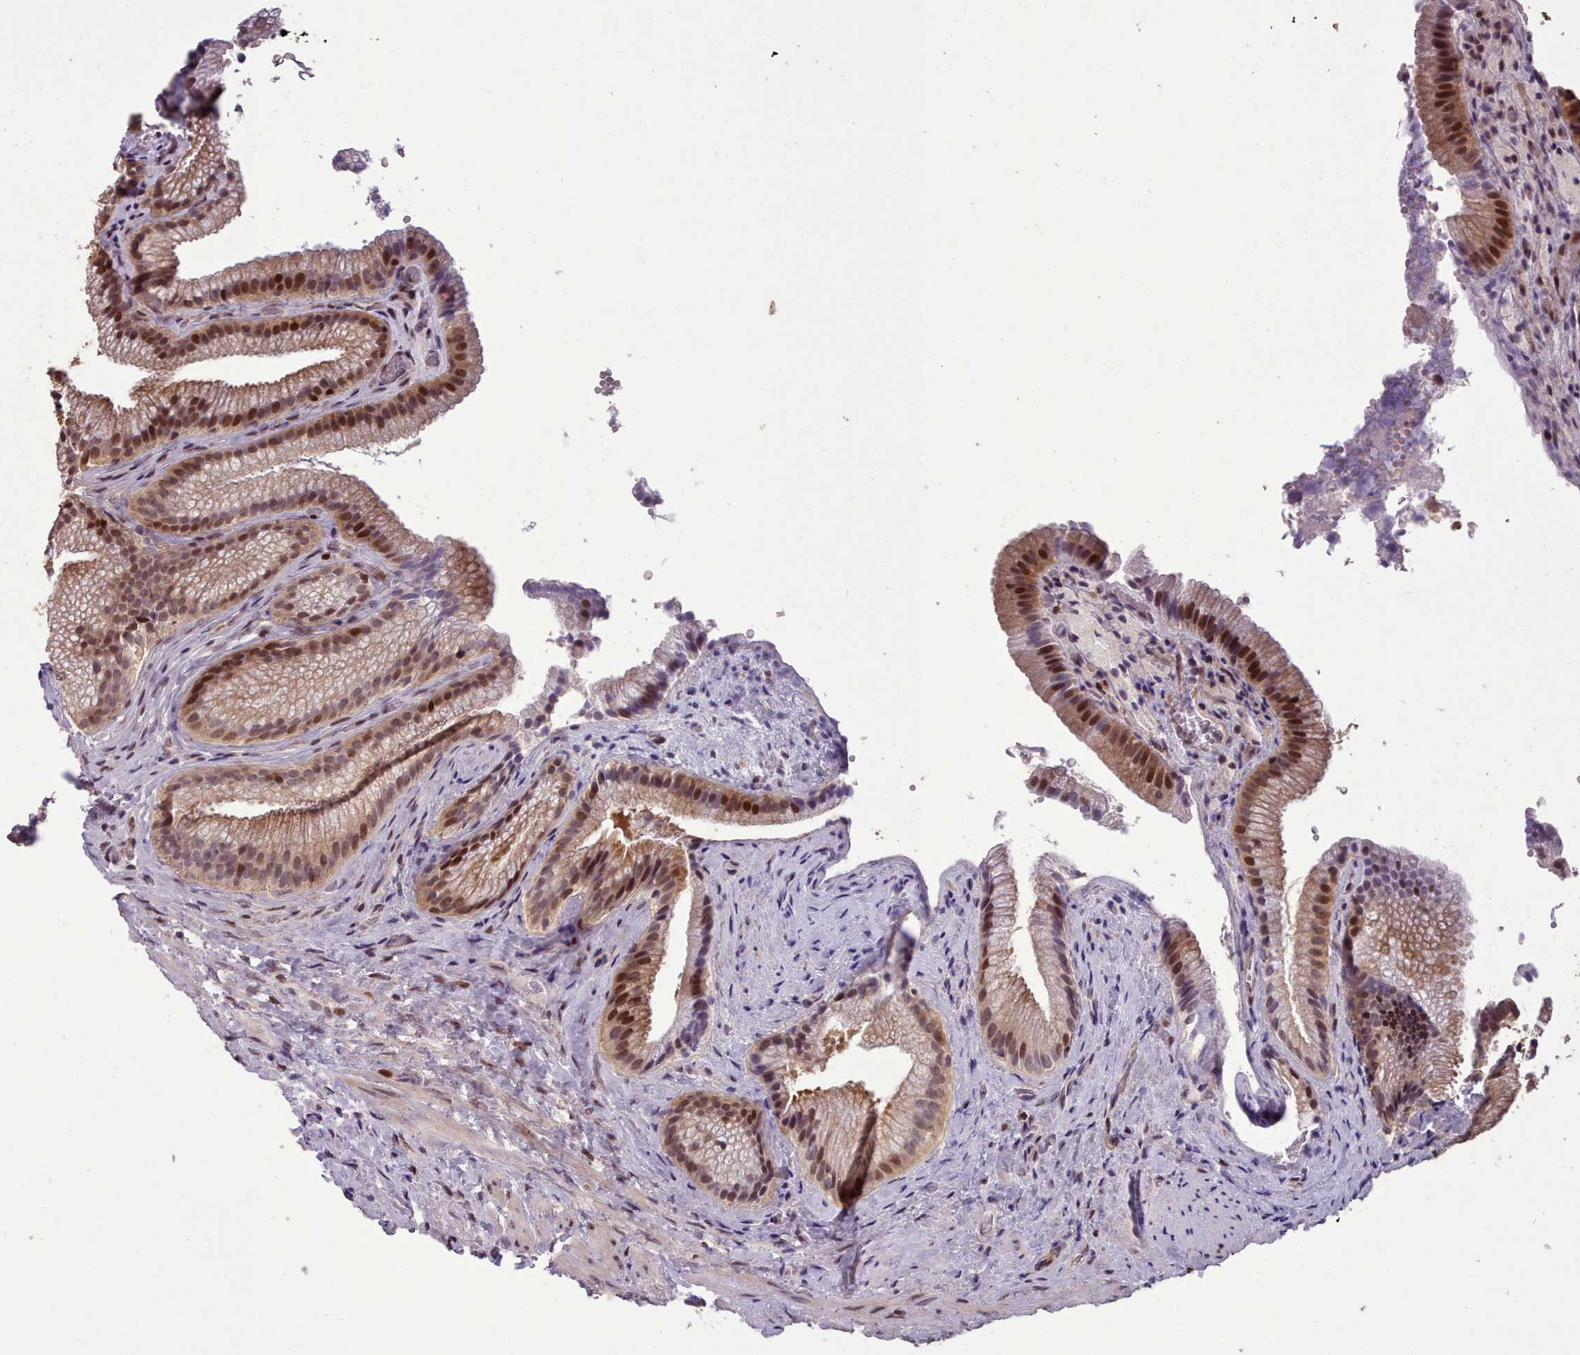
{"staining": {"intensity": "strong", "quantity": ">75%", "location": "cytoplasmic/membranous,nuclear"}, "tissue": "gallbladder", "cell_type": "Glandular cells", "image_type": "normal", "snomed": [{"axis": "morphology", "description": "Normal tissue, NOS"}, {"axis": "morphology", "description": "Inflammation, NOS"}, {"axis": "topography", "description": "Gallbladder"}], "caption": "Benign gallbladder demonstrates strong cytoplasmic/membranous,nuclear positivity in about >75% of glandular cells Using DAB (3,3'-diaminobenzidine) (brown) and hematoxylin (blue) stains, captured at high magnification using brightfield microscopy..", "gene": "ENSA", "patient": {"sex": "male", "age": 51}}